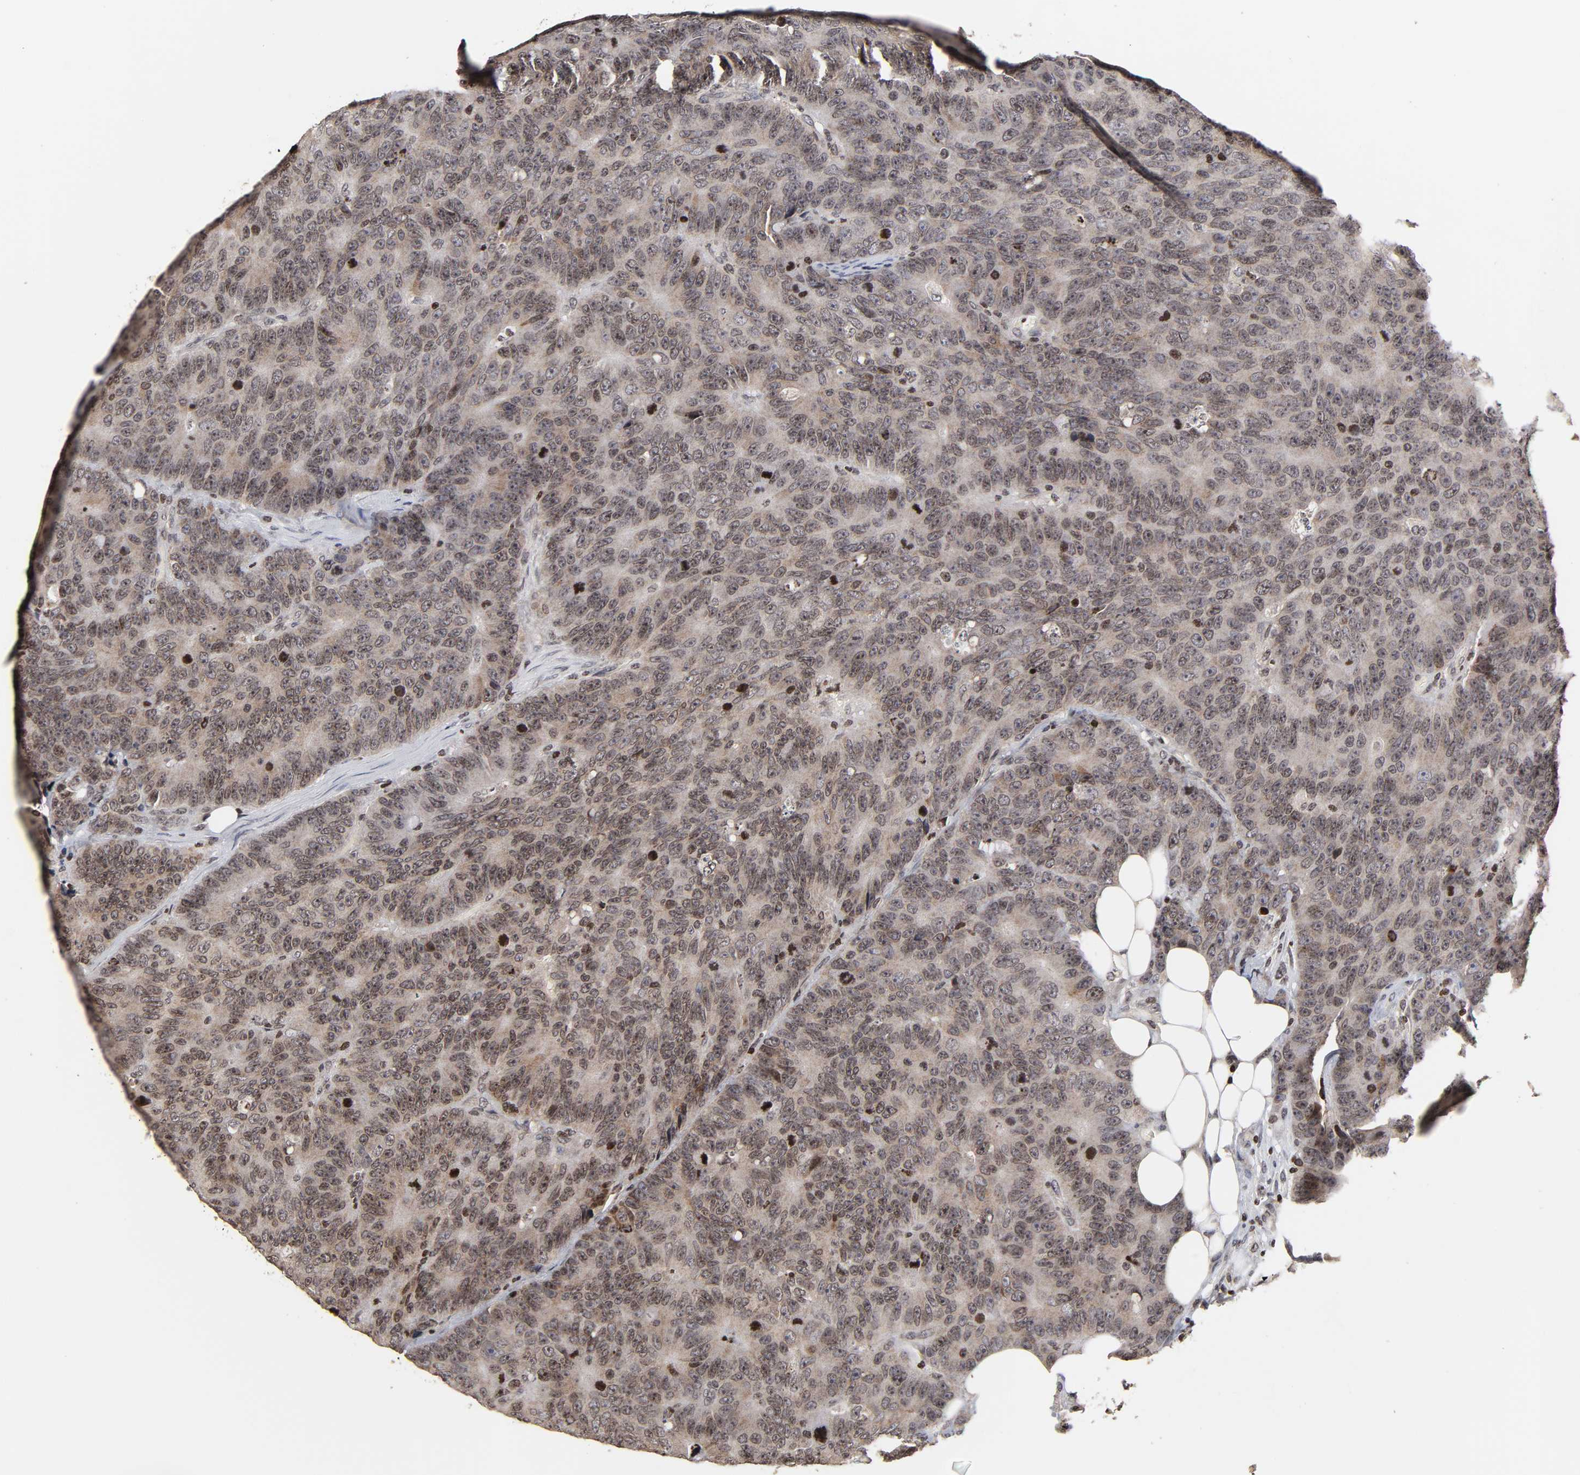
{"staining": {"intensity": "weak", "quantity": ">75%", "location": "nuclear"}, "tissue": "colorectal cancer", "cell_type": "Tumor cells", "image_type": "cancer", "snomed": [{"axis": "morphology", "description": "Adenocarcinoma, NOS"}, {"axis": "topography", "description": "Colon"}], "caption": "IHC image of human adenocarcinoma (colorectal) stained for a protein (brown), which displays low levels of weak nuclear staining in approximately >75% of tumor cells.", "gene": "ZNF473", "patient": {"sex": "female", "age": 86}}